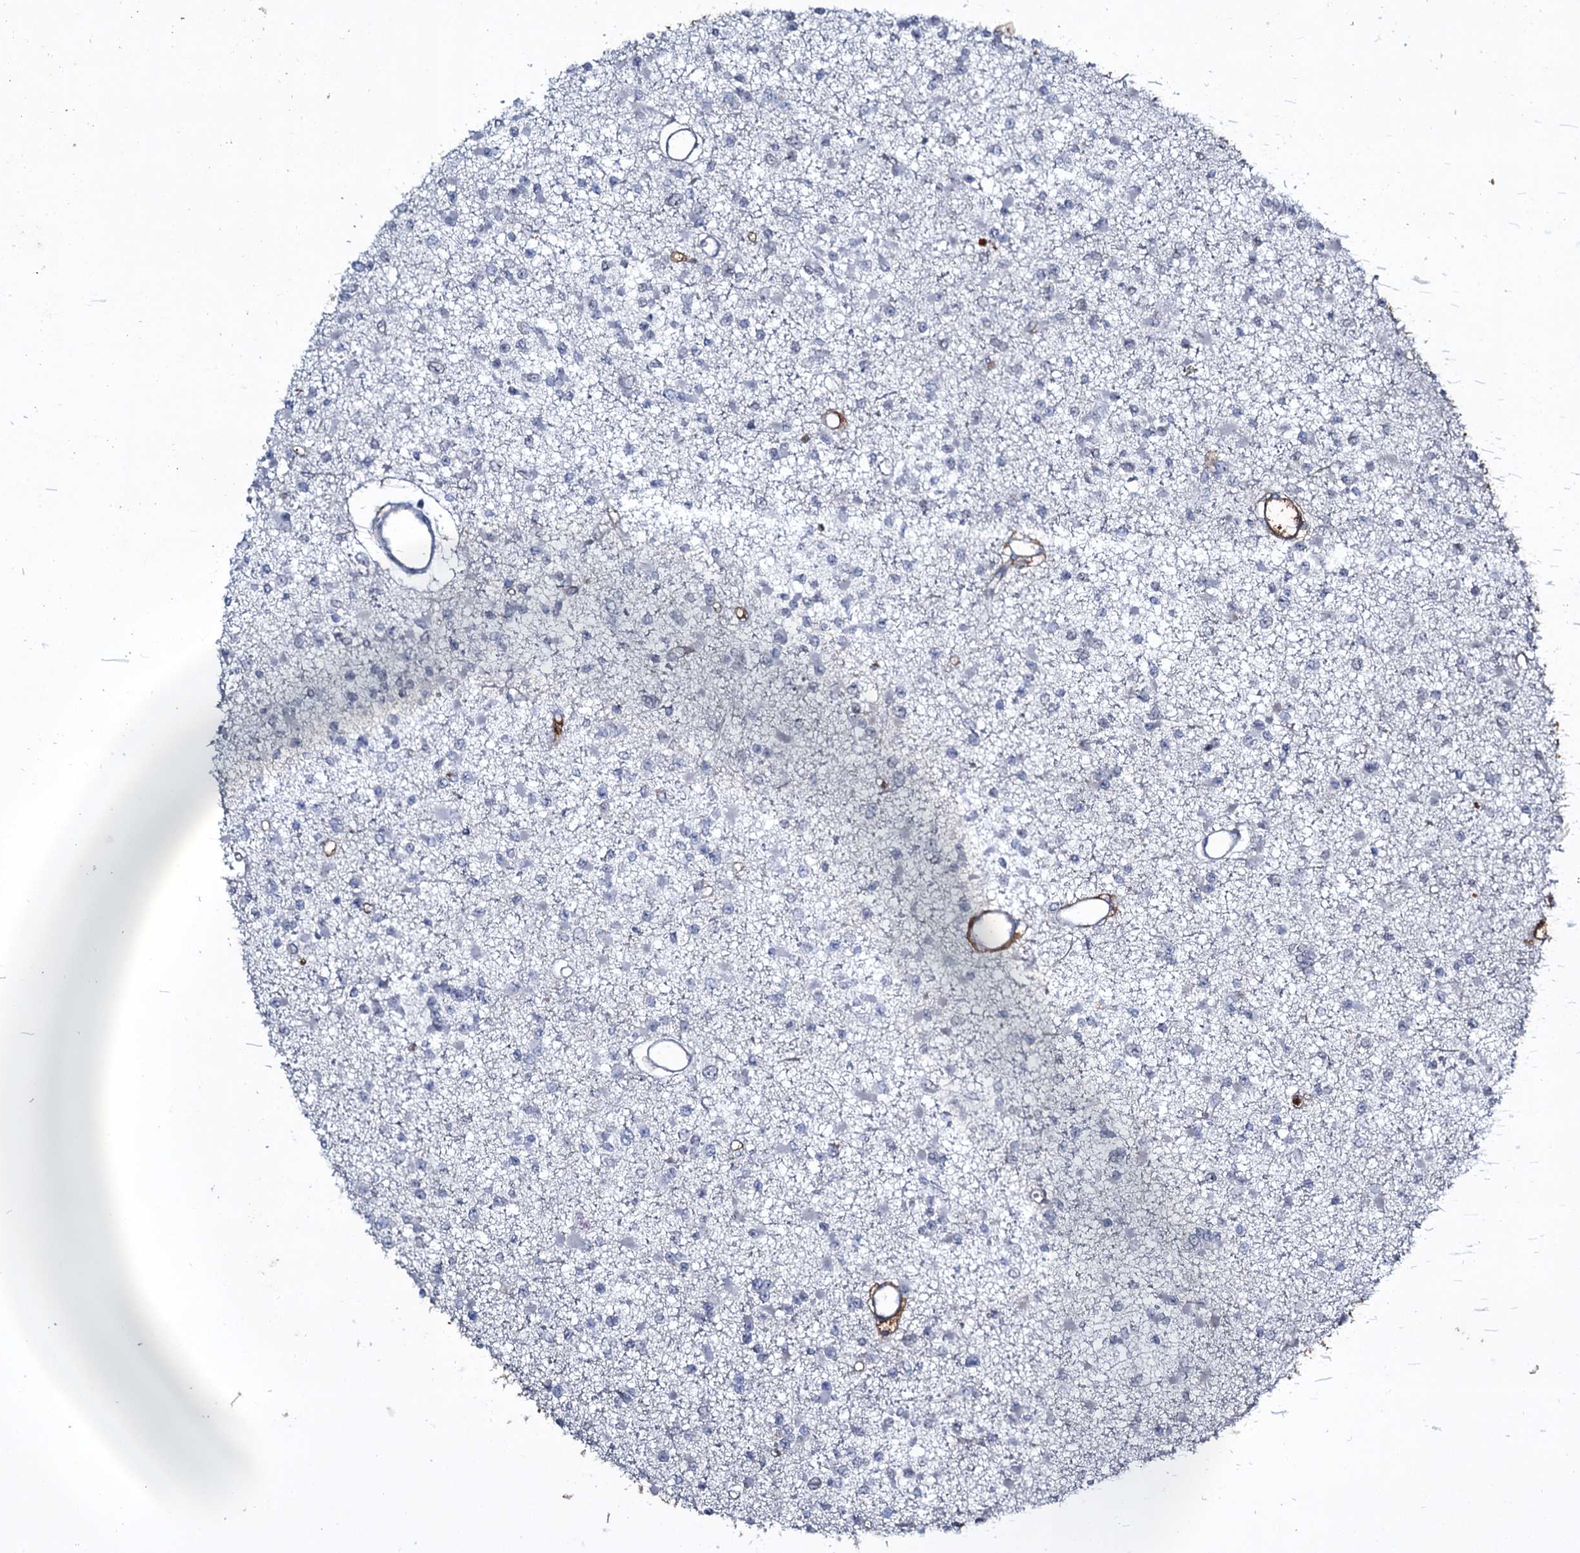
{"staining": {"intensity": "negative", "quantity": "none", "location": "none"}, "tissue": "glioma", "cell_type": "Tumor cells", "image_type": "cancer", "snomed": [{"axis": "morphology", "description": "Glioma, malignant, Low grade"}, {"axis": "topography", "description": "Brain"}], "caption": "IHC of human glioma displays no staining in tumor cells.", "gene": "EDN1", "patient": {"sex": "female", "age": 22}}